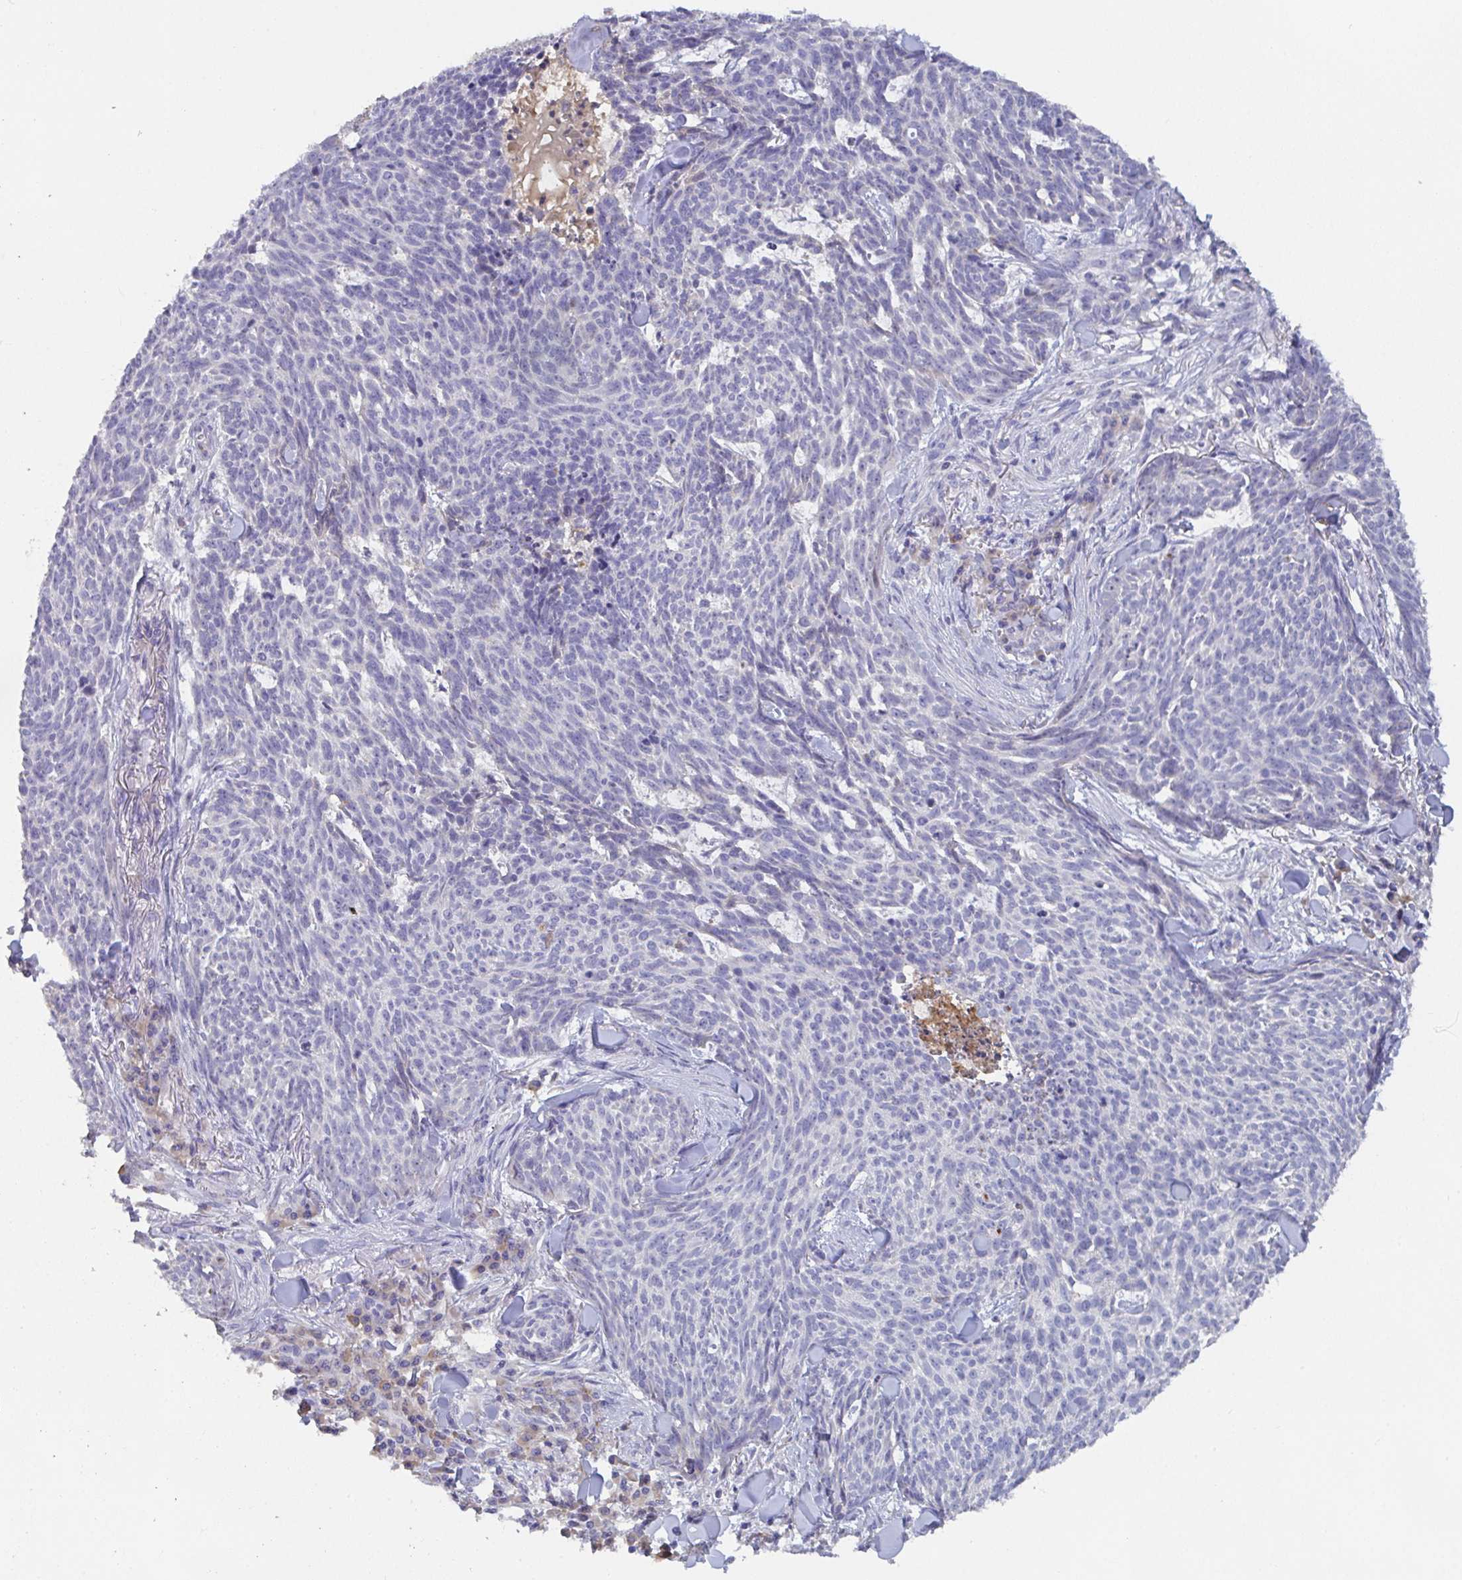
{"staining": {"intensity": "negative", "quantity": "none", "location": "none"}, "tissue": "skin cancer", "cell_type": "Tumor cells", "image_type": "cancer", "snomed": [{"axis": "morphology", "description": "Basal cell carcinoma"}, {"axis": "topography", "description": "Skin"}], "caption": "There is no significant positivity in tumor cells of skin cancer.", "gene": "ANO5", "patient": {"sex": "female", "age": 93}}